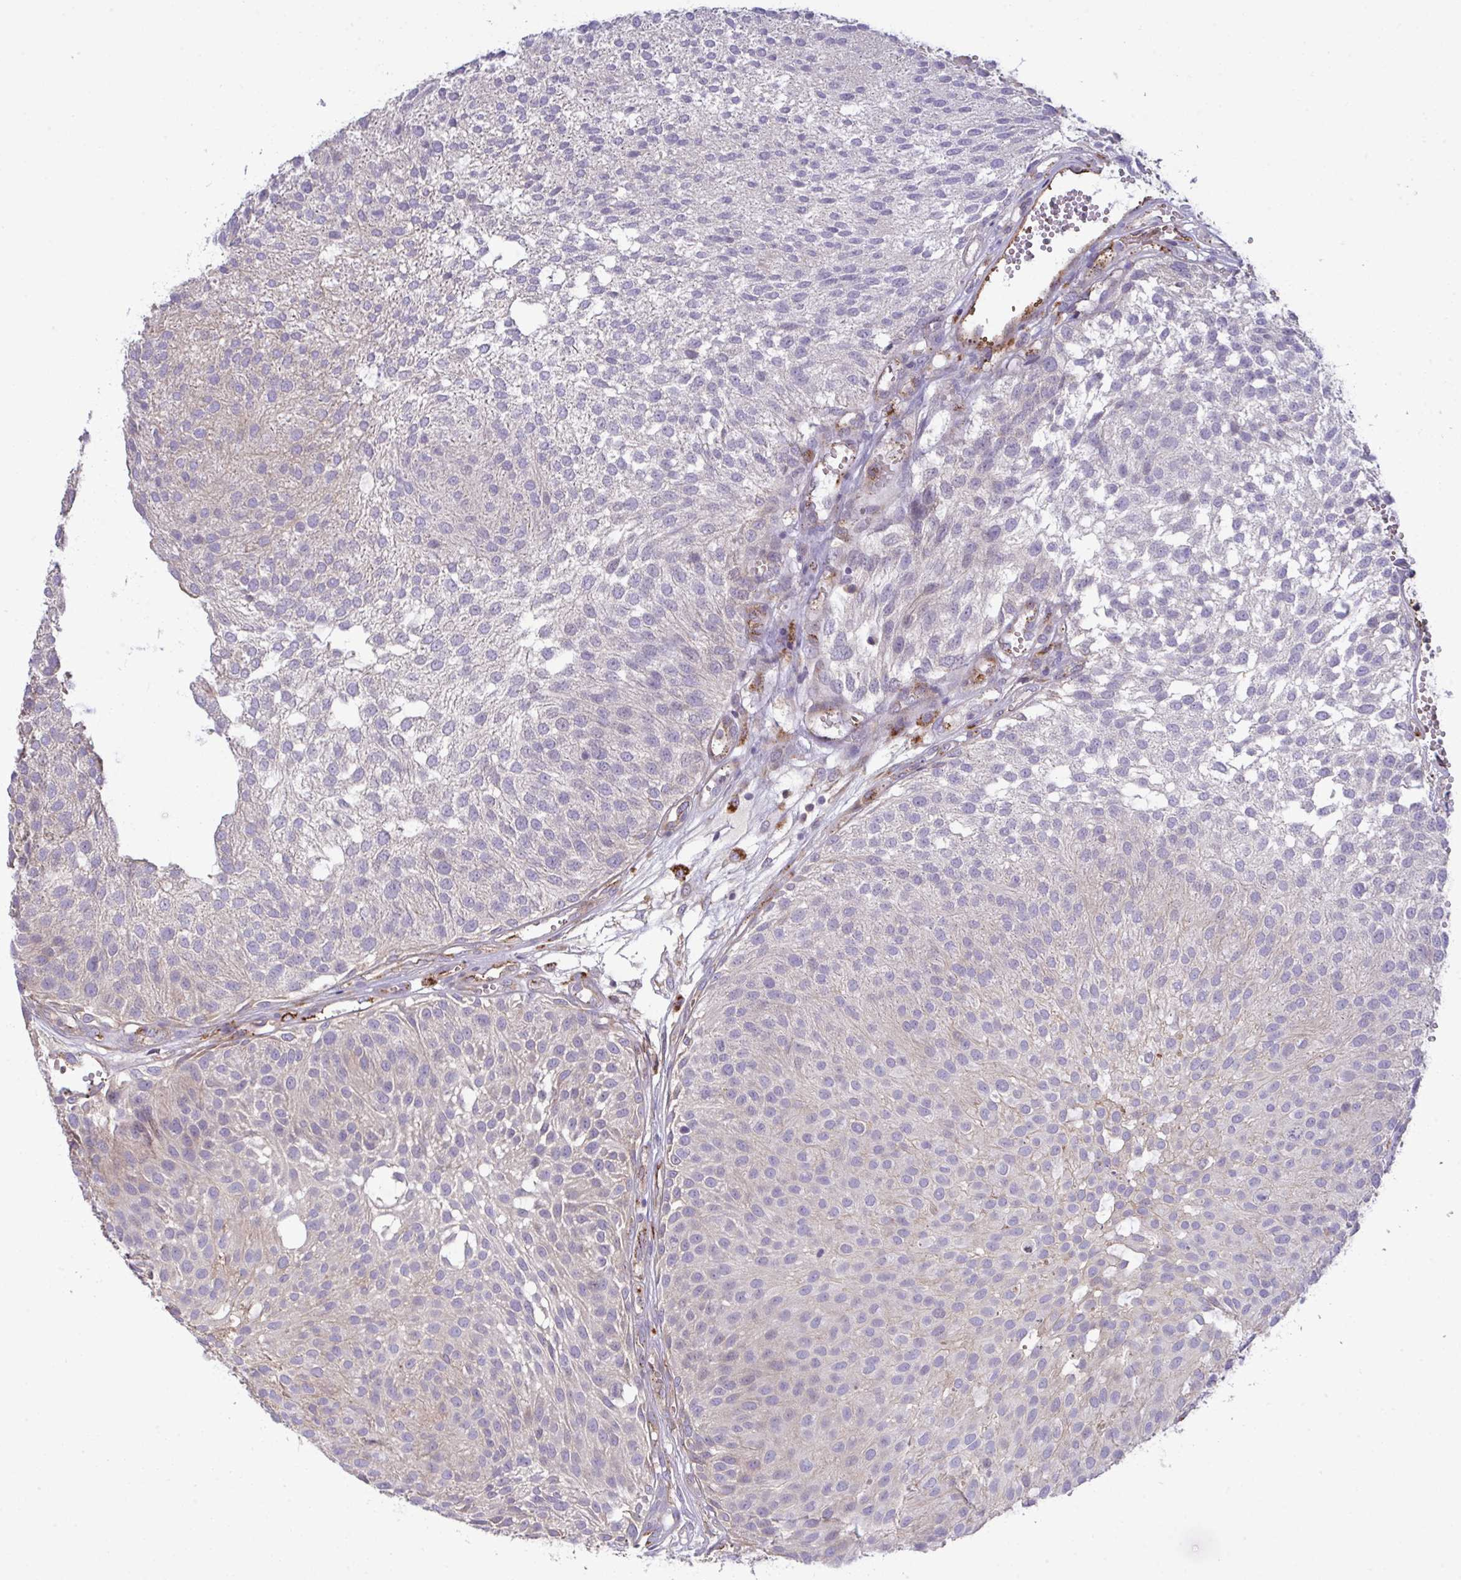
{"staining": {"intensity": "moderate", "quantity": "25%-75%", "location": "cytoplasmic/membranous"}, "tissue": "urothelial cancer", "cell_type": "Tumor cells", "image_type": "cancer", "snomed": [{"axis": "morphology", "description": "Urothelial carcinoma, NOS"}, {"axis": "topography", "description": "Urinary bladder"}], "caption": "Transitional cell carcinoma was stained to show a protein in brown. There is medium levels of moderate cytoplasmic/membranous staining in about 25%-75% of tumor cells.", "gene": "TOR1AIP2", "patient": {"sex": "male", "age": 84}}